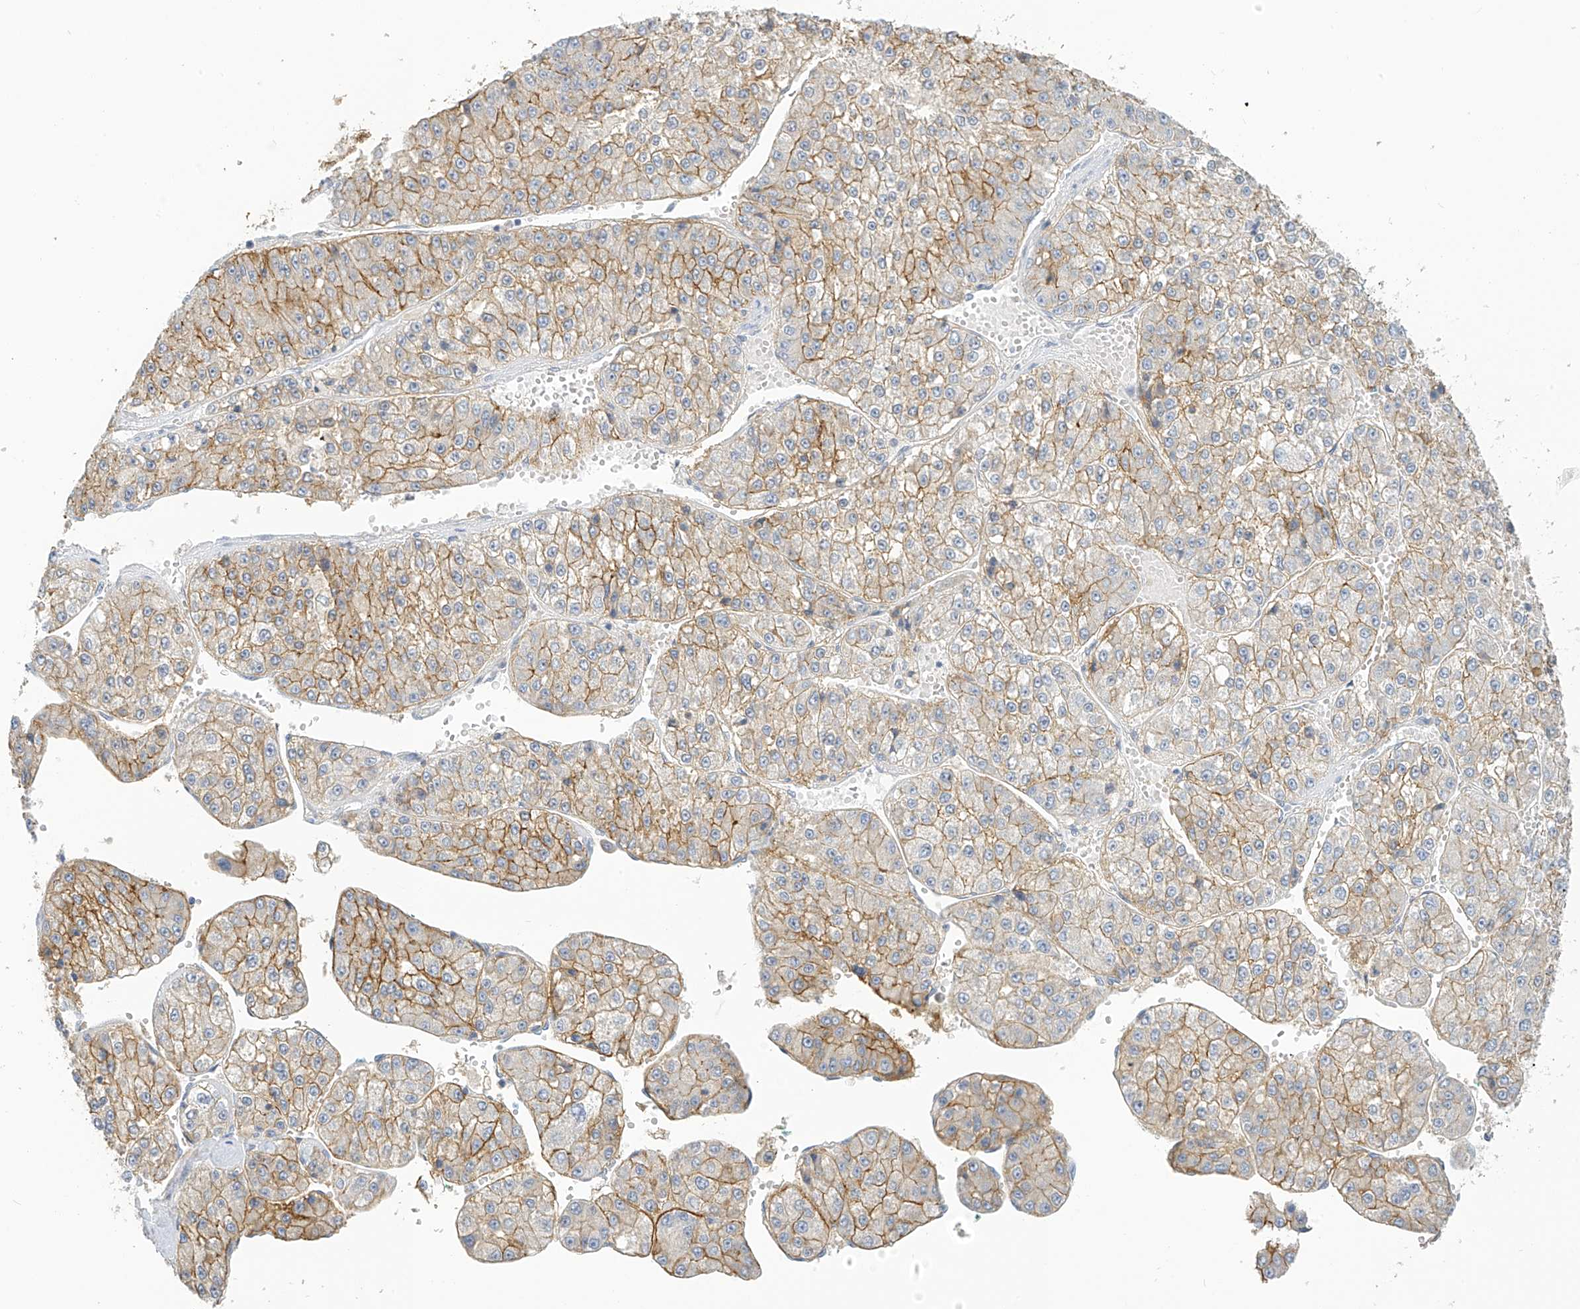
{"staining": {"intensity": "moderate", "quantity": "25%-75%", "location": "cytoplasmic/membranous"}, "tissue": "liver cancer", "cell_type": "Tumor cells", "image_type": "cancer", "snomed": [{"axis": "morphology", "description": "Carcinoma, Hepatocellular, NOS"}, {"axis": "topography", "description": "Liver"}], "caption": "An immunohistochemistry image of tumor tissue is shown. Protein staining in brown labels moderate cytoplasmic/membranous positivity in liver cancer within tumor cells.", "gene": "SLC6A12", "patient": {"sex": "female", "age": 73}}